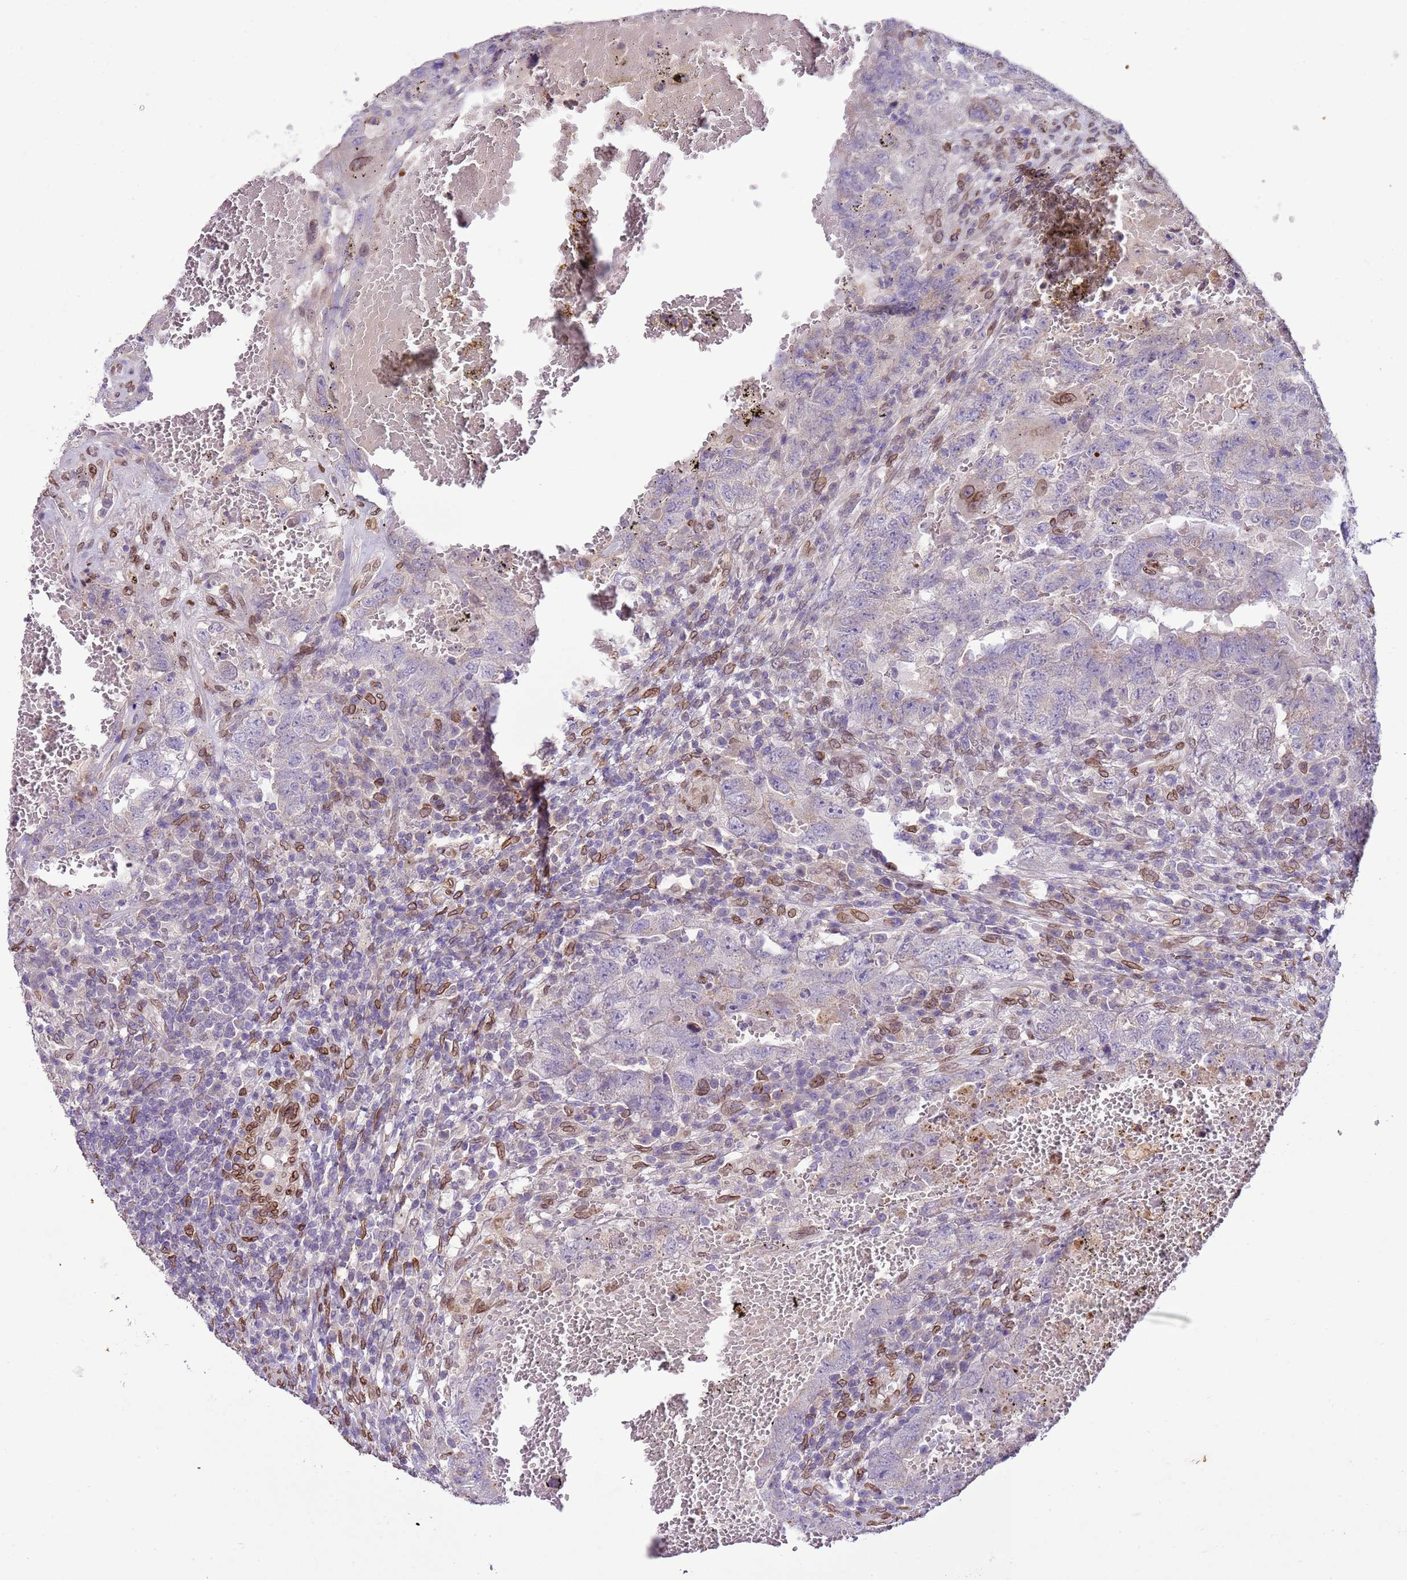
{"staining": {"intensity": "negative", "quantity": "none", "location": "none"}, "tissue": "testis cancer", "cell_type": "Tumor cells", "image_type": "cancer", "snomed": [{"axis": "morphology", "description": "Carcinoma, Embryonal, NOS"}, {"axis": "topography", "description": "Testis"}], "caption": "Tumor cells are negative for brown protein staining in embryonal carcinoma (testis).", "gene": "TMEM47", "patient": {"sex": "male", "age": 26}}